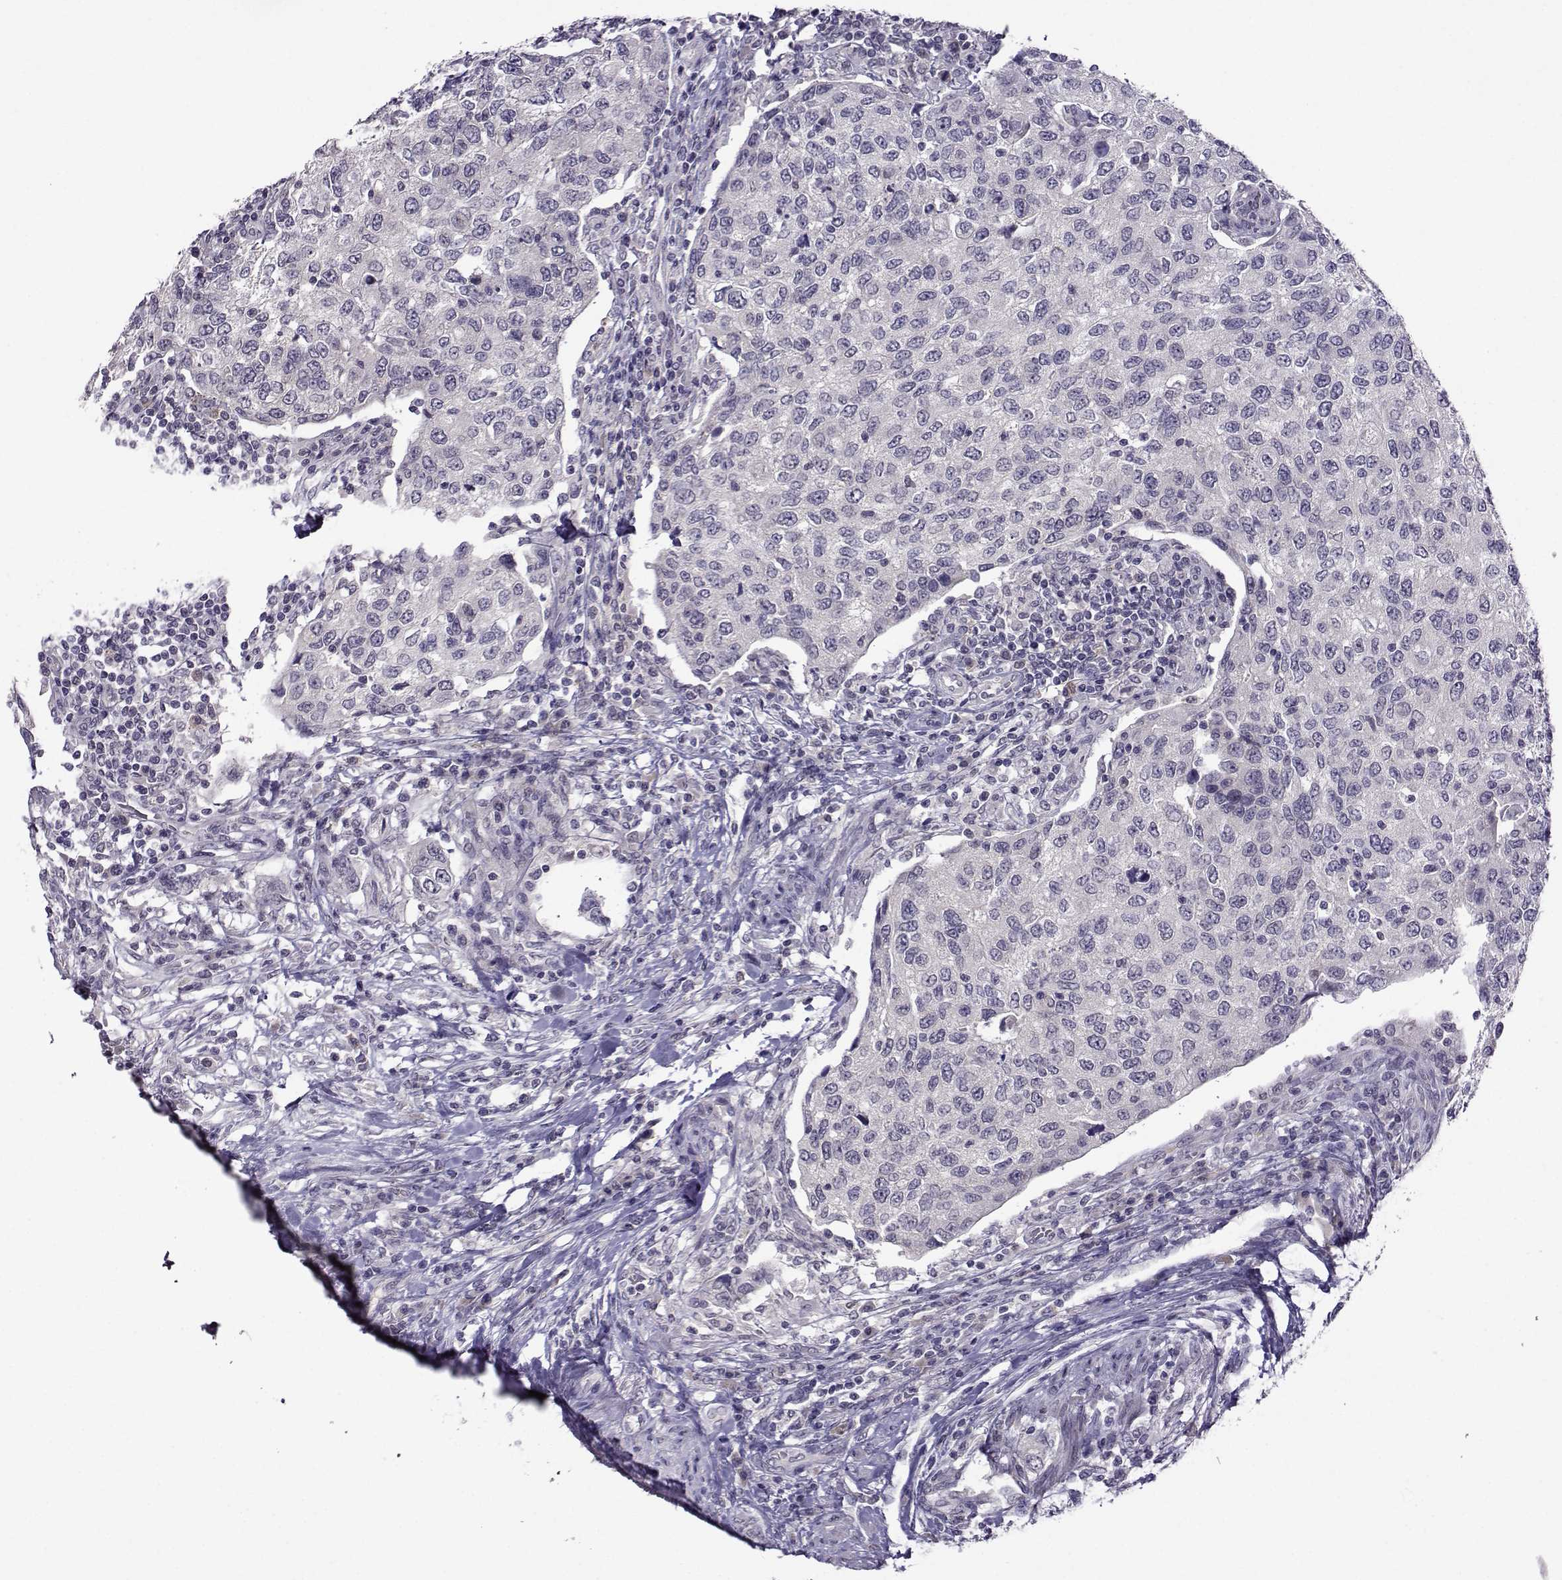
{"staining": {"intensity": "negative", "quantity": "none", "location": "none"}, "tissue": "urothelial cancer", "cell_type": "Tumor cells", "image_type": "cancer", "snomed": [{"axis": "morphology", "description": "Urothelial carcinoma, High grade"}, {"axis": "topography", "description": "Urinary bladder"}], "caption": "Tumor cells show no significant protein expression in urothelial cancer.", "gene": "DDX20", "patient": {"sex": "female", "age": 78}}